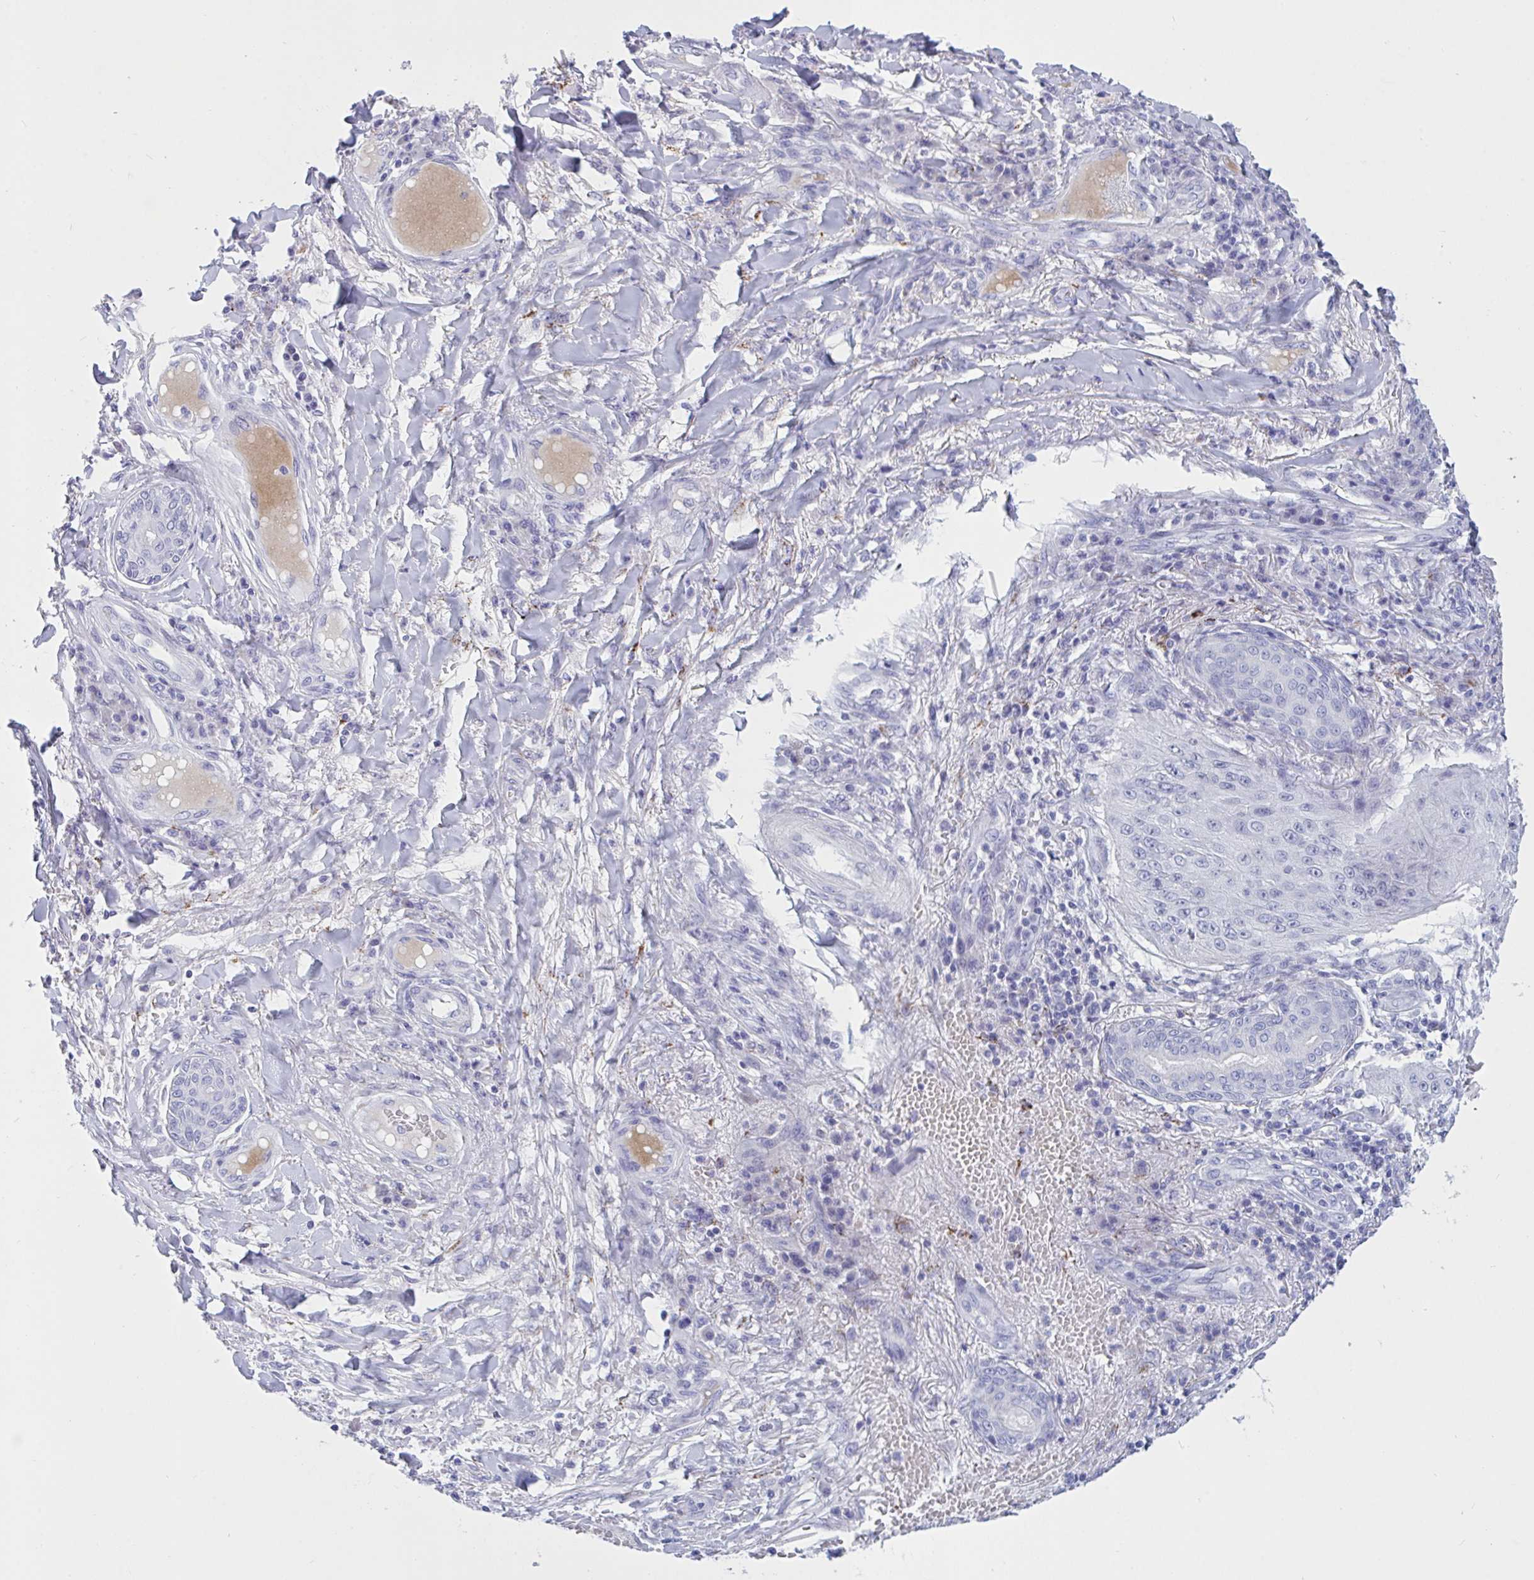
{"staining": {"intensity": "negative", "quantity": "none", "location": "none"}, "tissue": "skin cancer", "cell_type": "Tumor cells", "image_type": "cancer", "snomed": [{"axis": "morphology", "description": "Squamous cell carcinoma, NOS"}, {"axis": "topography", "description": "Skin"}], "caption": "The micrograph displays no staining of tumor cells in skin squamous cell carcinoma. (DAB (3,3'-diaminobenzidine) IHC visualized using brightfield microscopy, high magnification).", "gene": "OXLD1", "patient": {"sex": "male", "age": 70}}